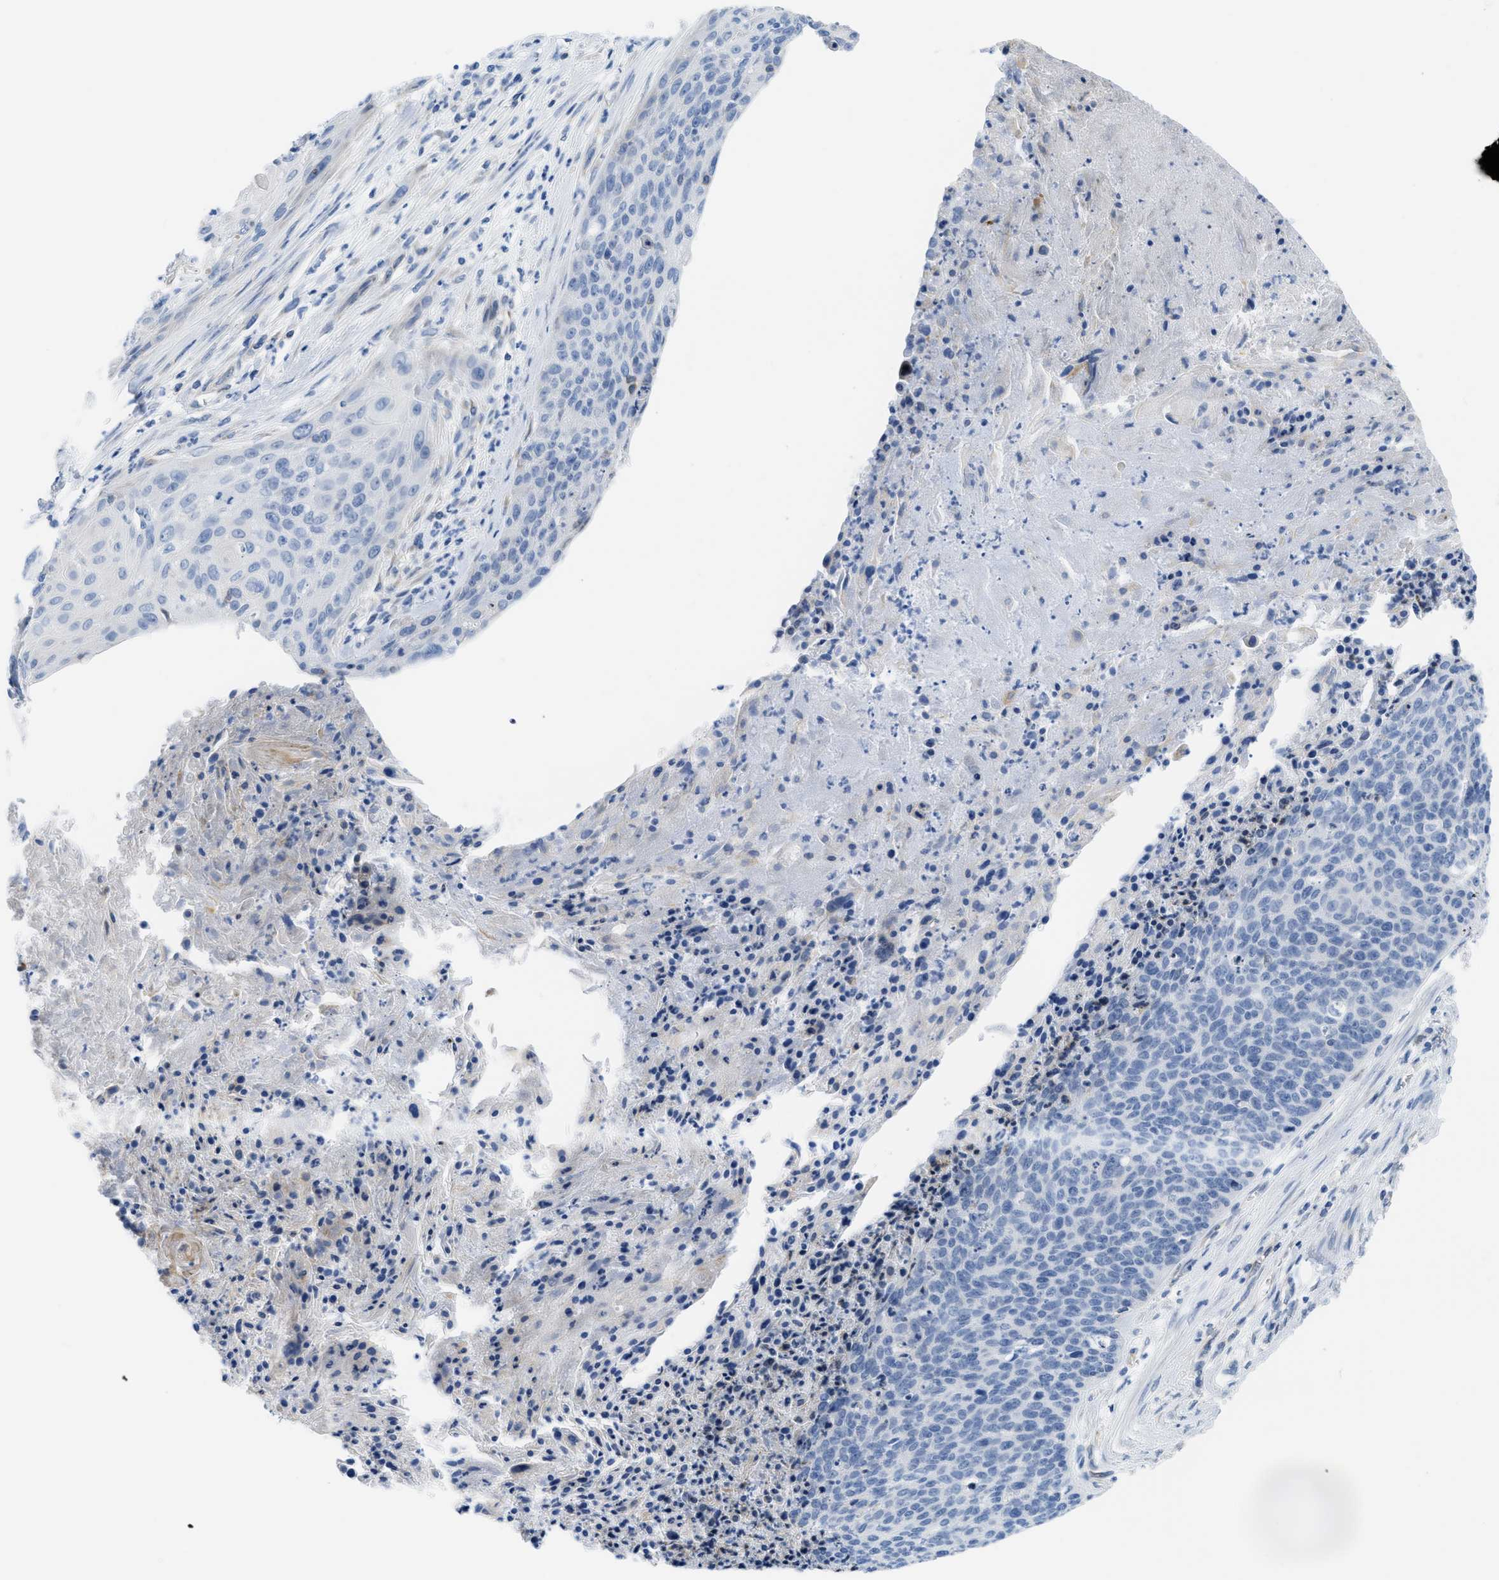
{"staining": {"intensity": "negative", "quantity": "none", "location": "none"}, "tissue": "cervical cancer", "cell_type": "Tumor cells", "image_type": "cancer", "snomed": [{"axis": "morphology", "description": "Squamous cell carcinoma, NOS"}, {"axis": "topography", "description": "Cervix"}], "caption": "The micrograph demonstrates no staining of tumor cells in cervical cancer. Brightfield microscopy of immunohistochemistry stained with DAB (brown) and hematoxylin (blue), captured at high magnification.", "gene": "ASGR1", "patient": {"sex": "female", "age": 55}}